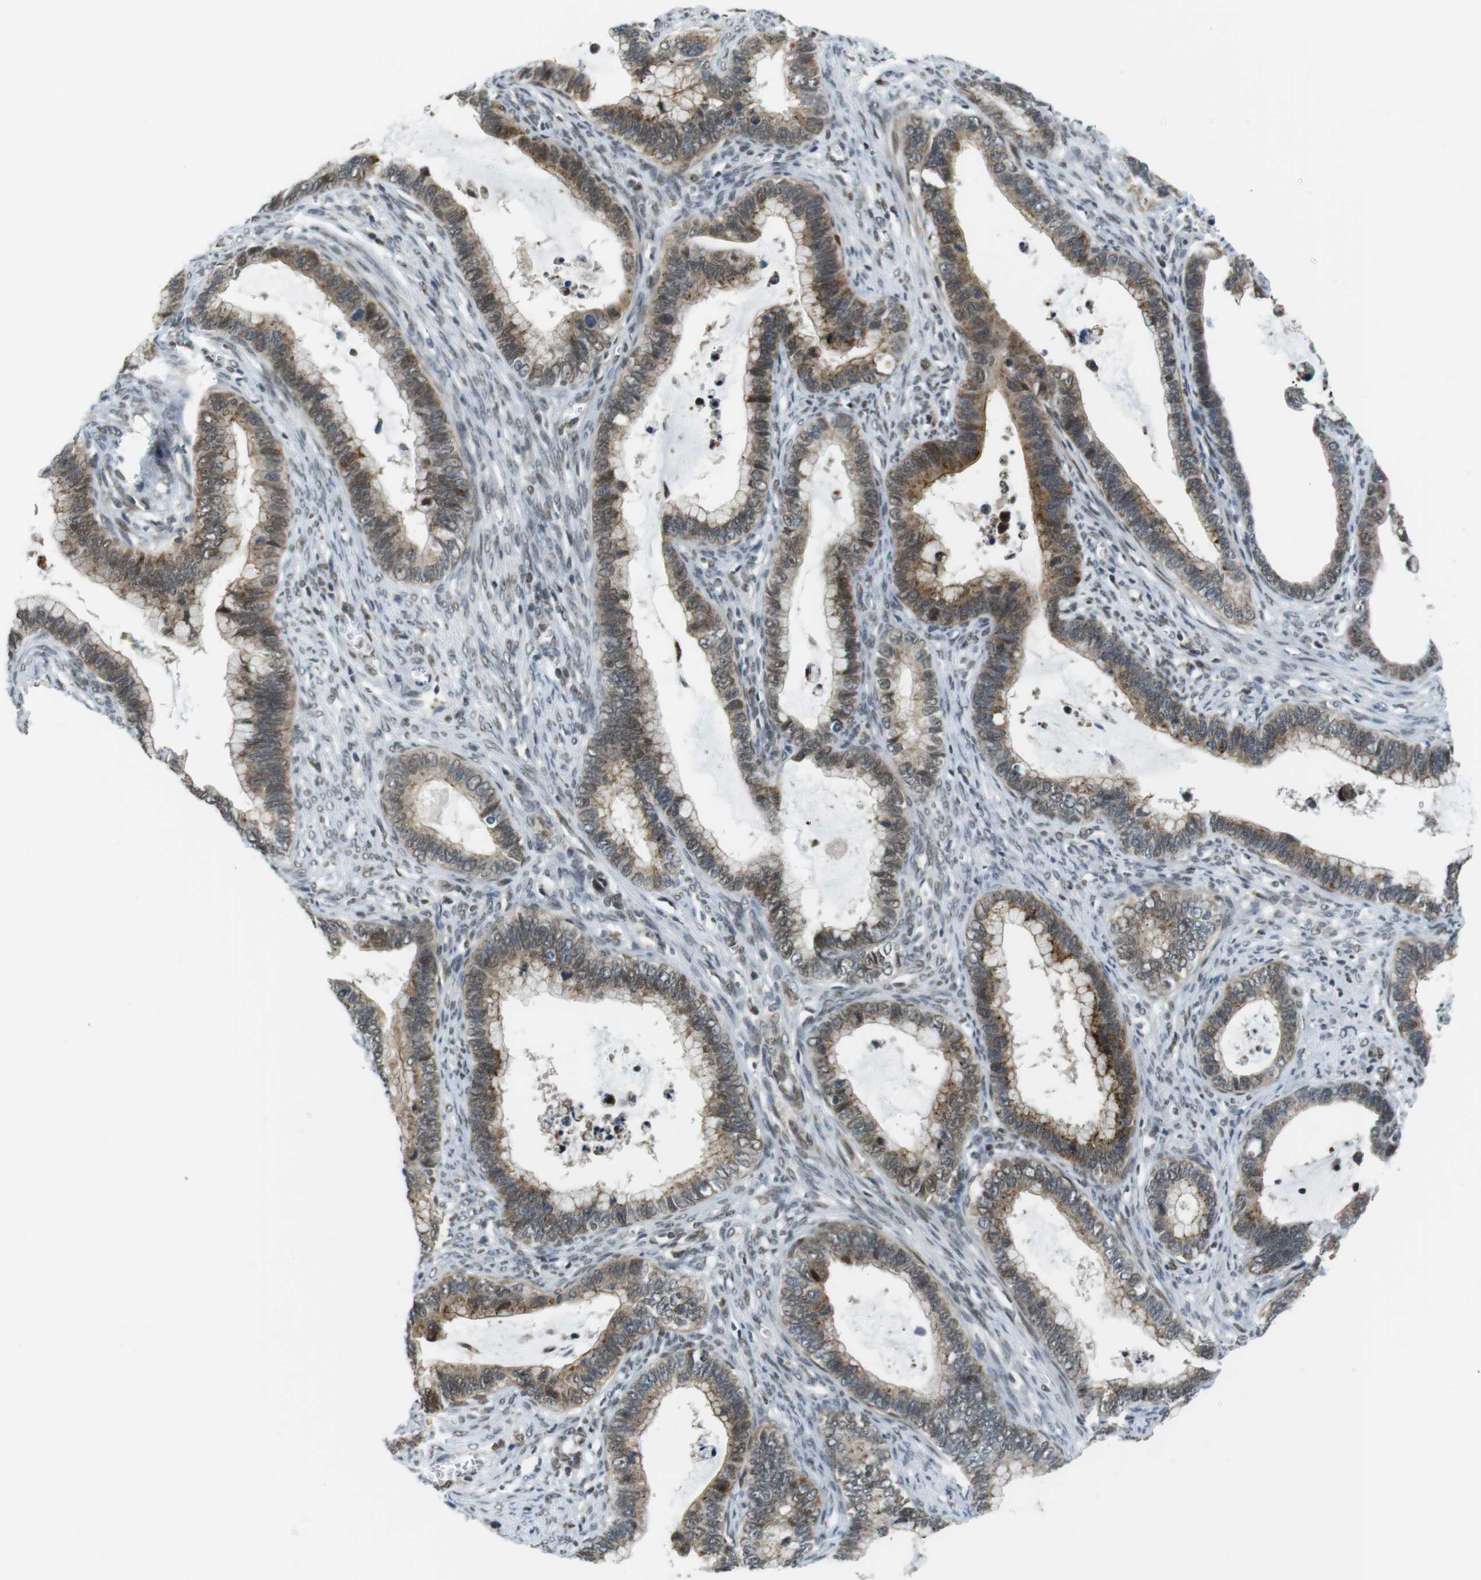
{"staining": {"intensity": "moderate", "quantity": ">75%", "location": "cytoplasmic/membranous,nuclear"}, "tissue": "cervical cancer", "cell_type": "Tumor cells", "image_type": "cancer", "snomed": [{"axis": "morphology", "description": "Adenocarcinoma, NOS"}, {"axis": "topography", "description": "Cervix"}], "caption": "Adenocarcinoma (cervical) stained with DAB immunohistochemistry shows medium levels of moderate cytoplasmic/membranous and nuclear staining in approximately >75% of tumor cells. The staining was performed using DAB (3,3'-diaminobenzidine) to visualize the protein expression in brown, while the nuclei were stained in blue with hematoxylin (Magnification: 20x).", "gene": "USP7", "patient": {"sex": "female", "age": 44}}